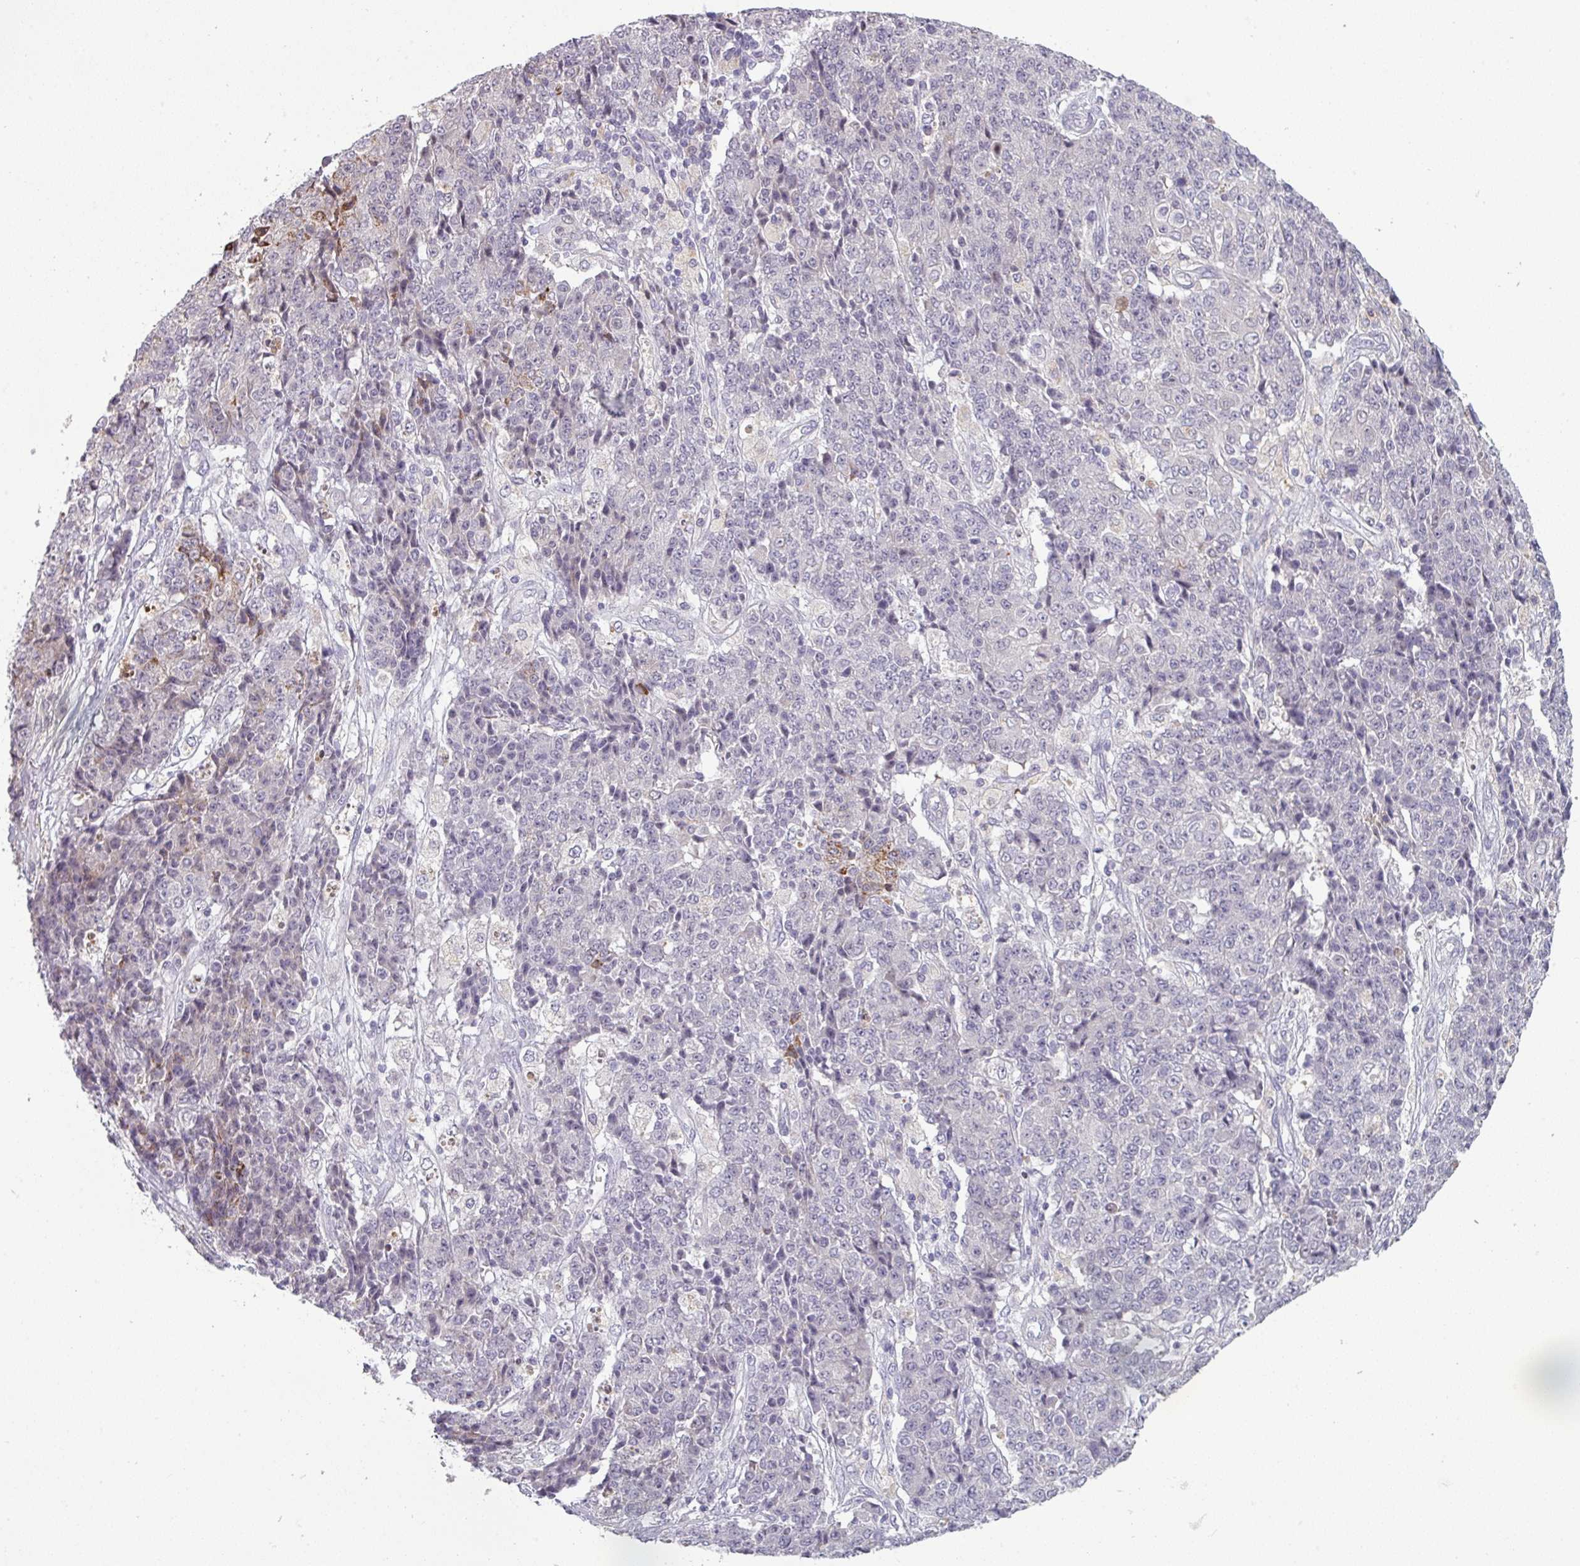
{"staining": {"intensity": "negative", "quantity": "none", "location": "none"}, "tissue": "ovarian cancer", "cell_type": "Tumor cells", "image_type": "cancer", "snomed": [{"axis": "morphology", "description": "Carcinoma, endometroid"}, {"axis": "topography", "description": "Ovary"}], "caption": "Tumor cells are negative for protein expression in human ovarian cancer.", "gene": "C2orf16", "patient": {"sex": "female", "age": 42}}